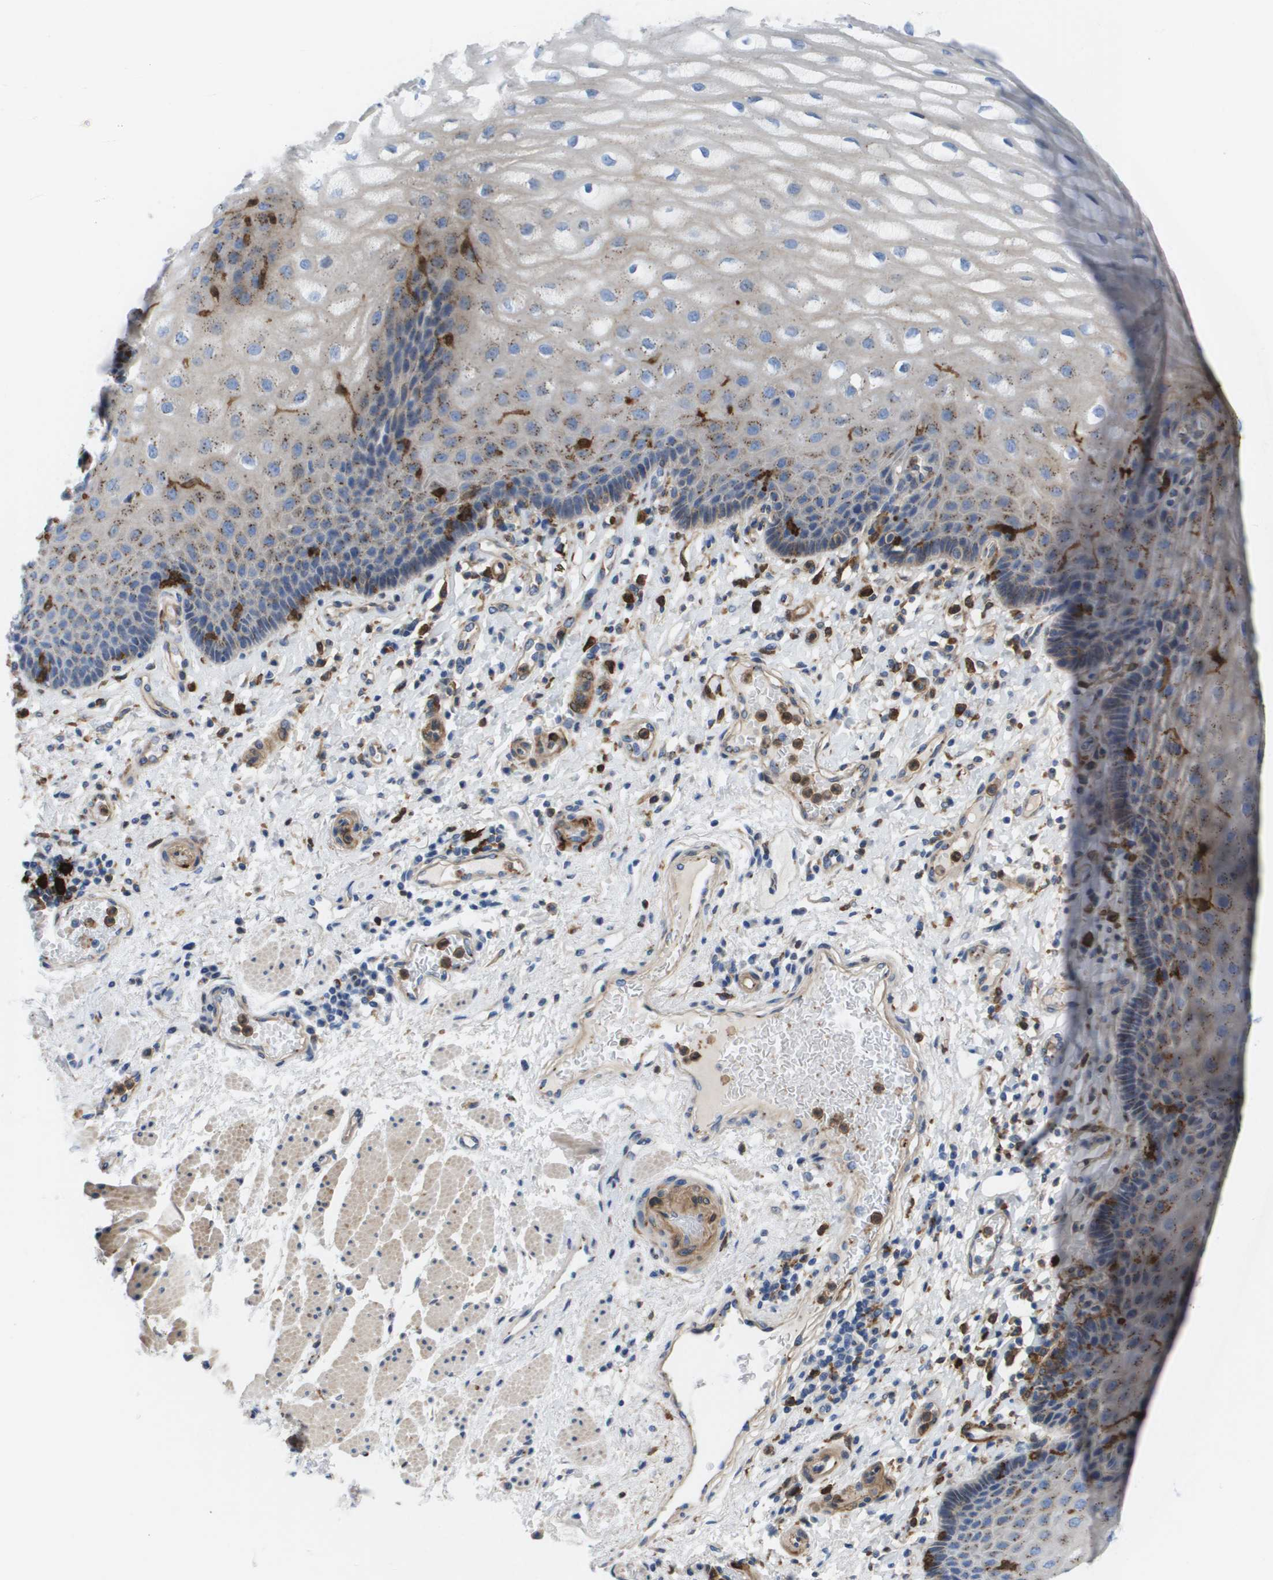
{"staining": {"intensity": "moderate", "quantity": "<25%", "location": "cytoplasmic/membranous"}, "tissue": "esophagus", "cell_type": "Squamous epithelial cells", "image_type": "normal", "snomed": [{"axis": "morphology", "description": "Normal tissue, NOS"}, {"axis": "topography", "description": "Esophagus"}], "caption": "Esophagus stained with immunohistochemistry (IHC) shows moderate cytoplasmic/membranous expression in about <25% of squamous epithelial cells.", "gene": "SLC37A2", "patient": {"sex": "male", "age": 54}}